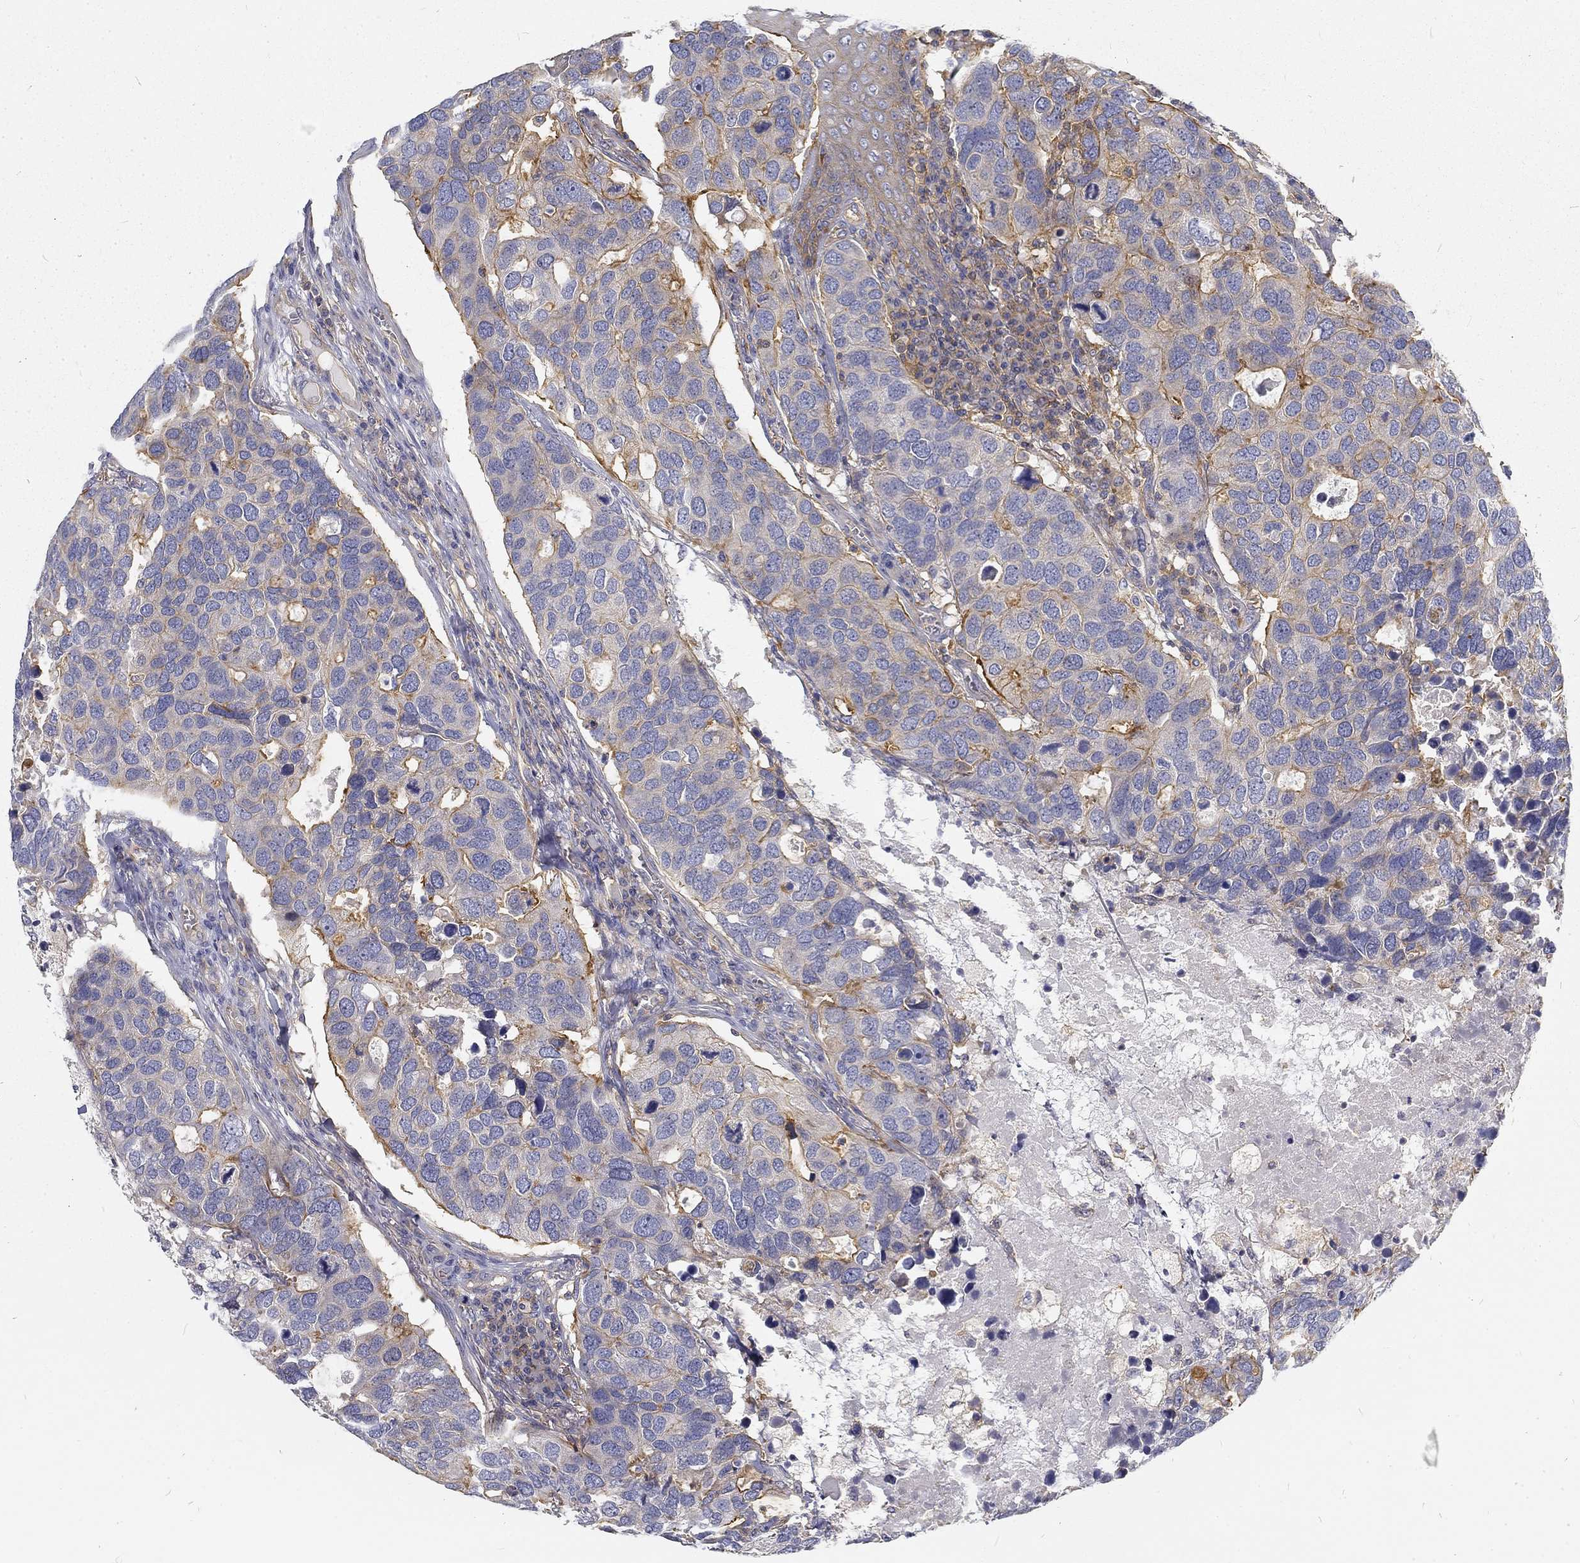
{"staining": {"intensity": "moderate", "quantity": "25%-75%", "location": "cytoplasmic/membranous"}, "tissue": "breast cancer", "cell_type": "Tumor cells", "image_type": "cancer", "snomed": [{"axis": "morphology", "description": "Duct carcinoma"}, {"axis": "topography", "description": "Breast"}], "caption": "The histopathology image reveals staining of invasive ductal carcinoma (breast), revealing moderate cytoplasmic/membranous protein staining (brown color) within tumor cells.", "gene": "MTMR11", "patient": {"sex": "female", "age": 83}}